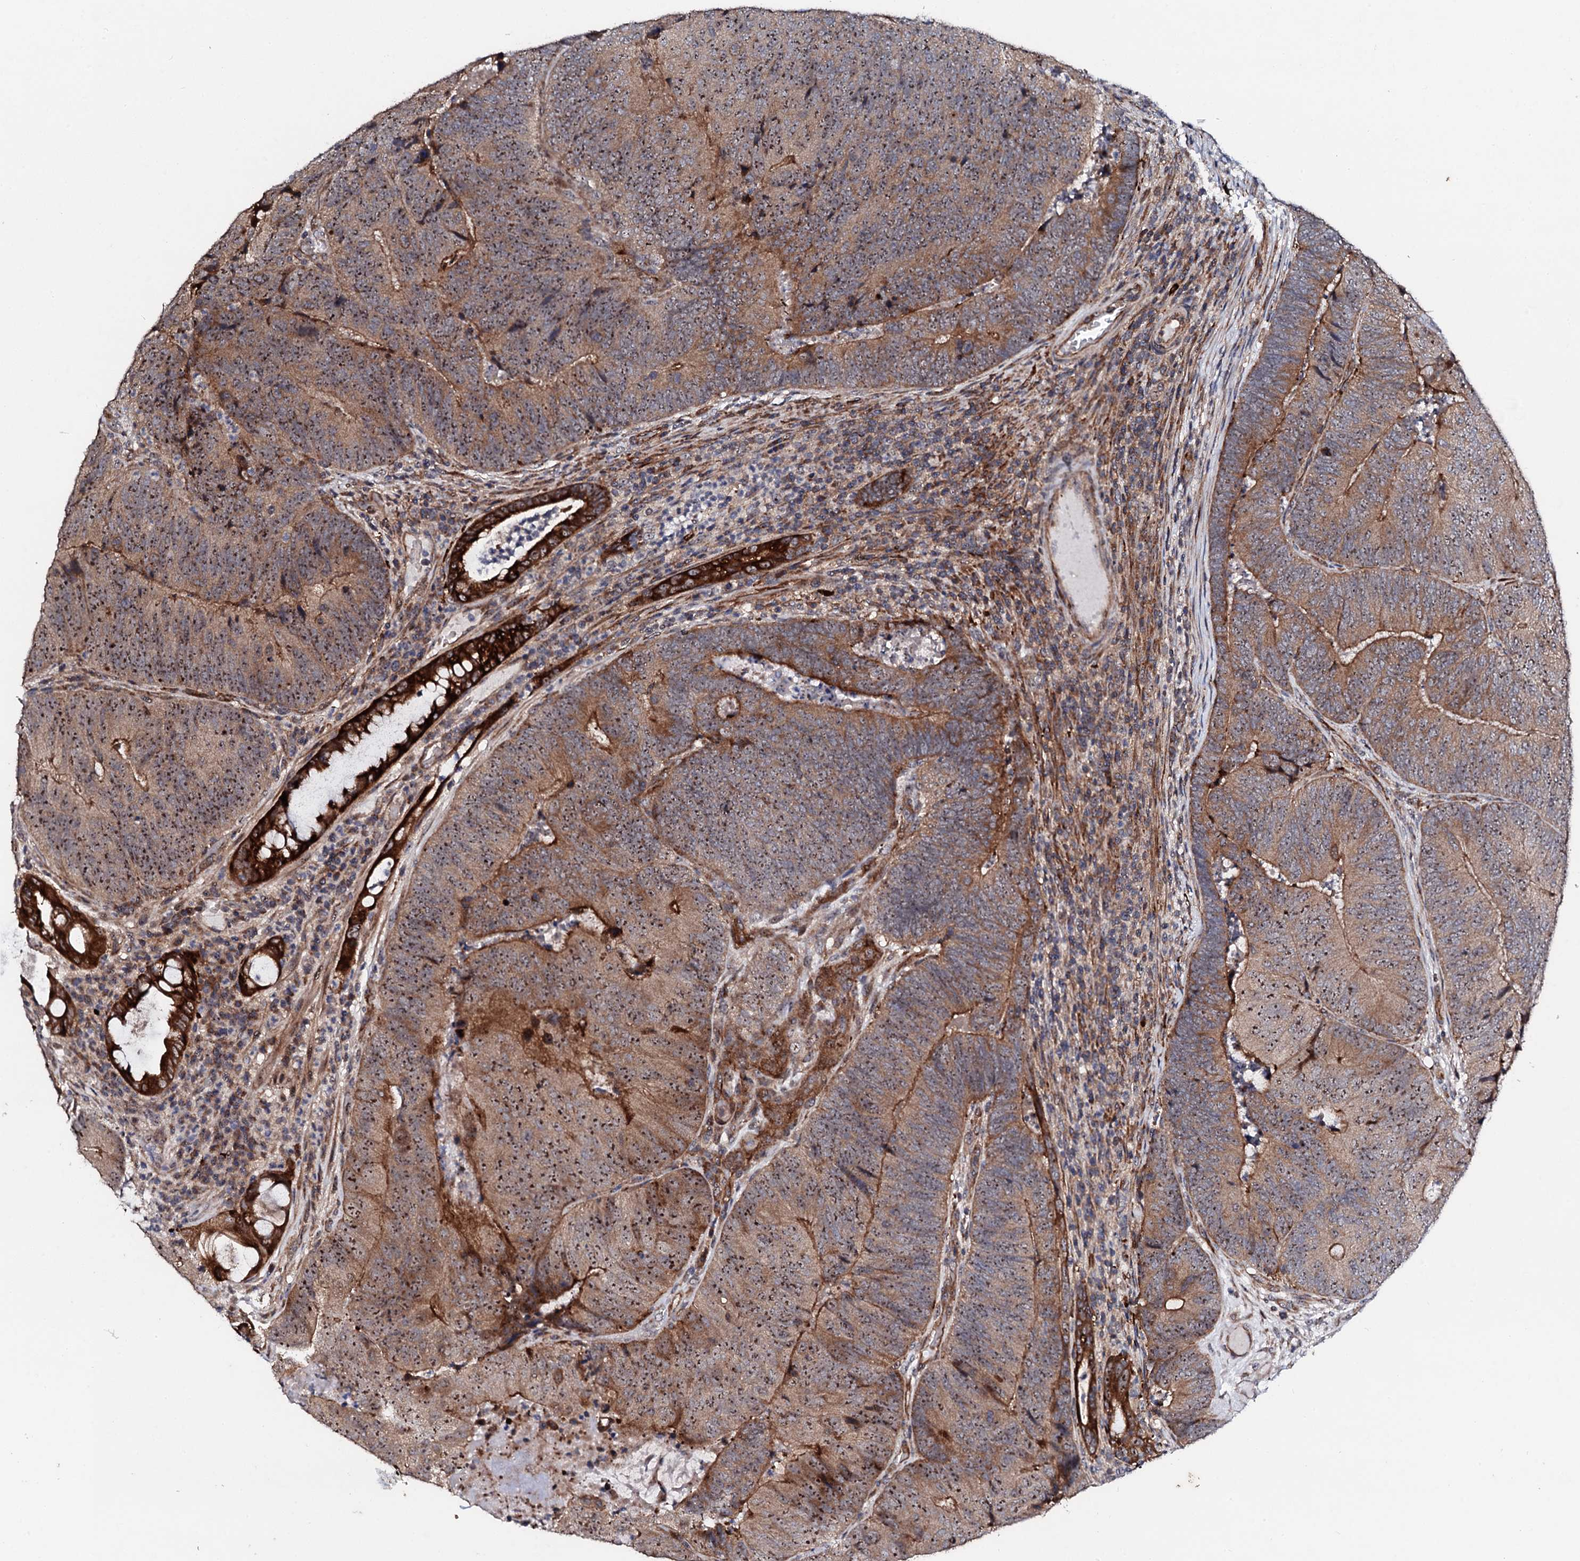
{"staining": {"intensity": "moderate", "quantity": ">75%", "location": "cytoplasmic/membranous,nuclear"}, "tissue": "colorectal cancer", "cell_type": "Tumor cells", "image_type": "cancer", "snomed": [{"axis": "morphology", "description": "Adenocarcinoma, NOS"}, {"axis": "topography", "description": "Colon"}], "caption": "Approximately >75% of tumor cells in human colorectal cancer show moderate cytoplasmic/membranous and nuclear protein expression as visualized by brown immunohistochemical staining.", "gene": "GTPBP4", "patient": {"sex": "female", "age": 67}}